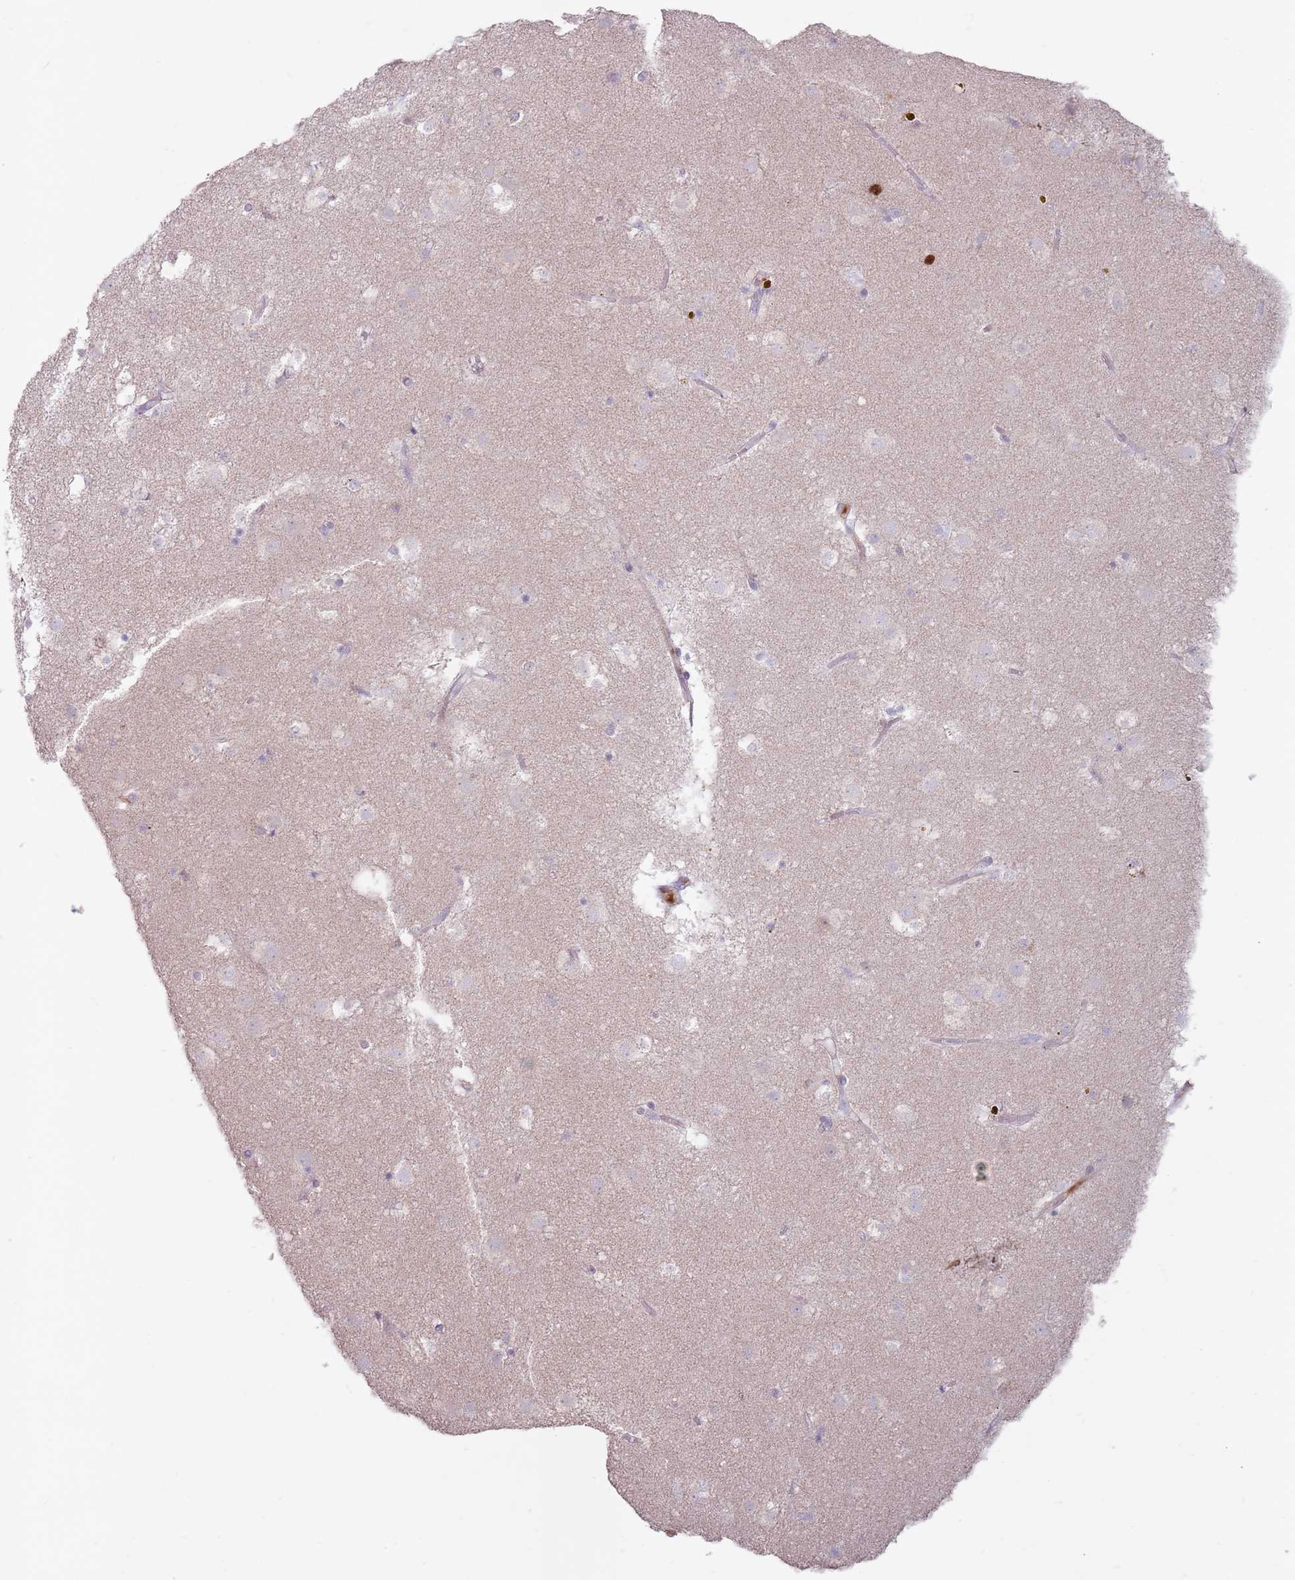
{"staining": {"intensity": "negative", "quantity": "none", "location": "none"}, "tissue": "caudate", "cell_type": "Glial cells", "image_type": "normal", "snomed": [{"axis": "morphology", "description": "Normal tissue, NOS"}, {"axis": "topography", "description": "Lateral ventricle wall"}], "caption": "This is an IHC micrograph of unremarkable human caudate. There is no staining in glial cells.", "gene": "STYK1", "patient": {"sex": "male", "age": 70}}